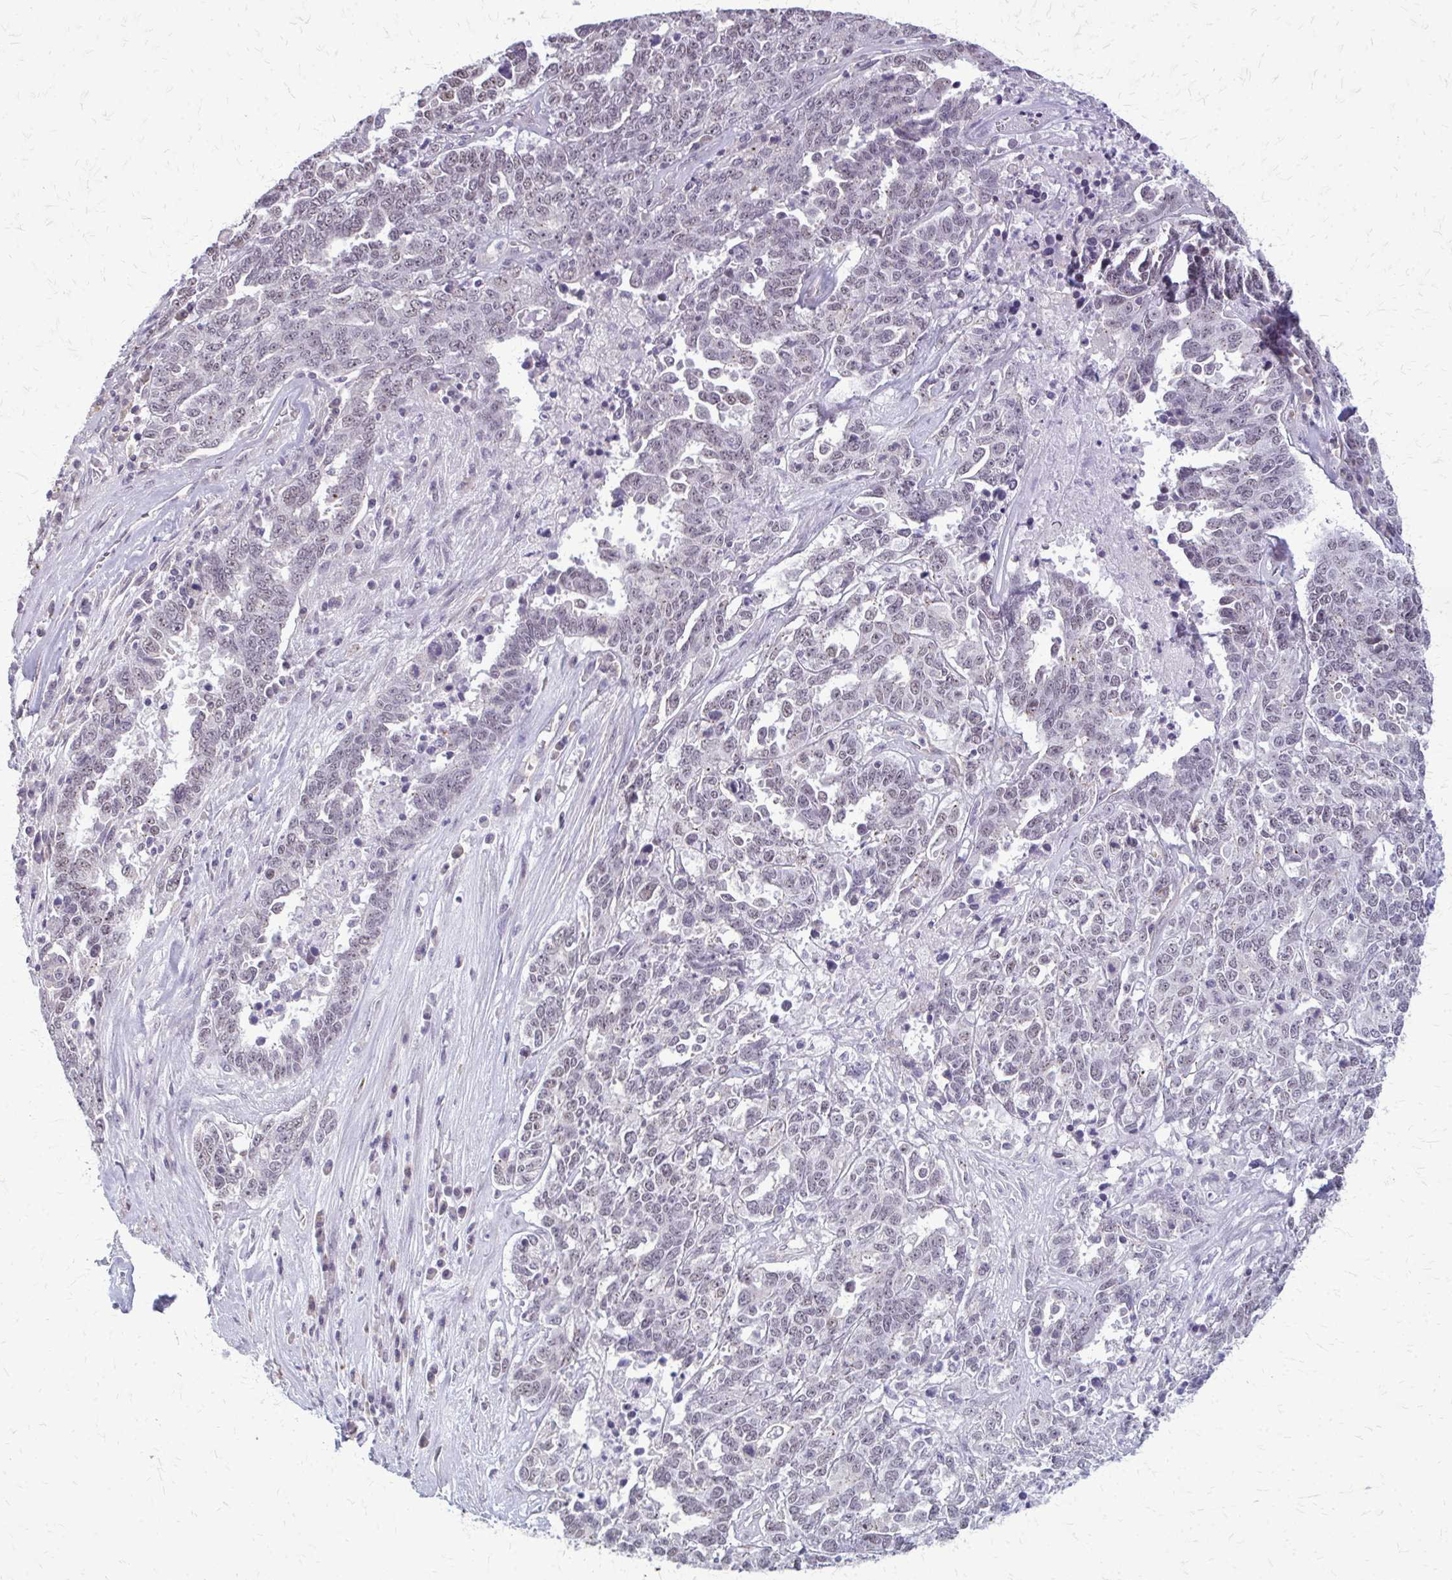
{"staining": {"intensity": "negative", "quantity": "none", "location": "none"}, "tissue": "ovarian cancer", "cell_type": "Tumor cells", "image_type": "cancer", "snomed": [{"axis": "morphology", "description": "Carcinoma, endometroid"}, {"axis": "topography", "description": "Ovary"}], "caption": "An image of endometroid carcinoma (ovarian) stained for a protein displays no brown staining in tumor cells. The staining was performed using DAB to visualize the protein expression in brown, while the nuclei were stained in blue with hematoxylin (Magnification: 20x).", "gene": "PLCB1", "patient": {"sex": "female", "age": 62}}